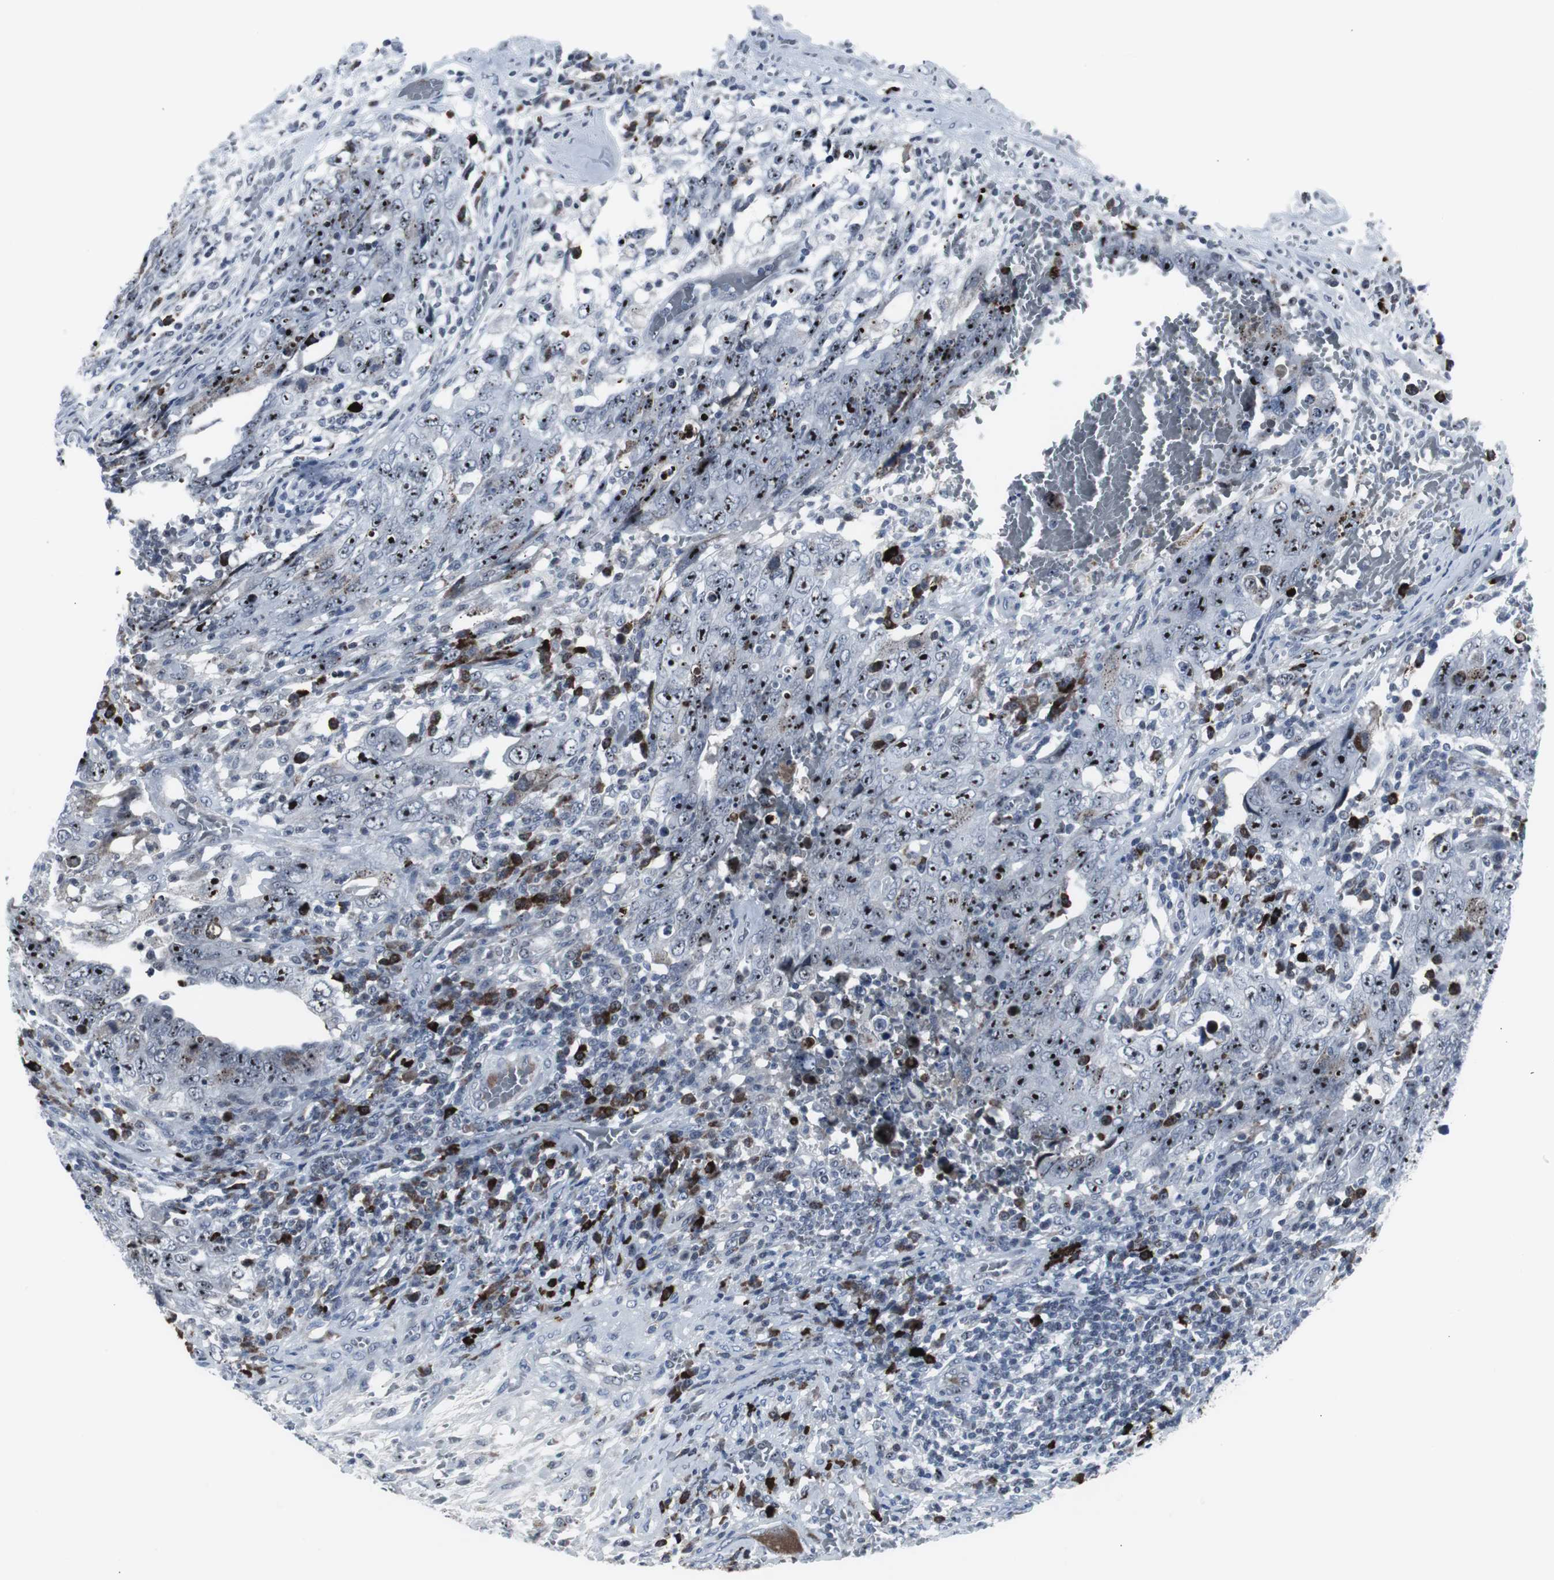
{"staining": {"intensity": "strong", "quantity": ">75%", "location": "nuclear"}, "tissue": "testis cancer", "cell_type": "Tumor cells", "image_type": "cancer", "snomed": [{"axis": "morphology", "description": "Carcinoma, Embryonal, NOS"}, {"axis": "topography", "description": "Testis"}], "caption": "Immunohistochemical staining of testis embryonal carcinoma shows high levels of strong nuclear expression in about >75% of tumor cells. (brown staining indicates protein expression, while blue staining denotes nuclei).", "gene": "DOK1", "patient": {"sex": "male", "age": 26}}